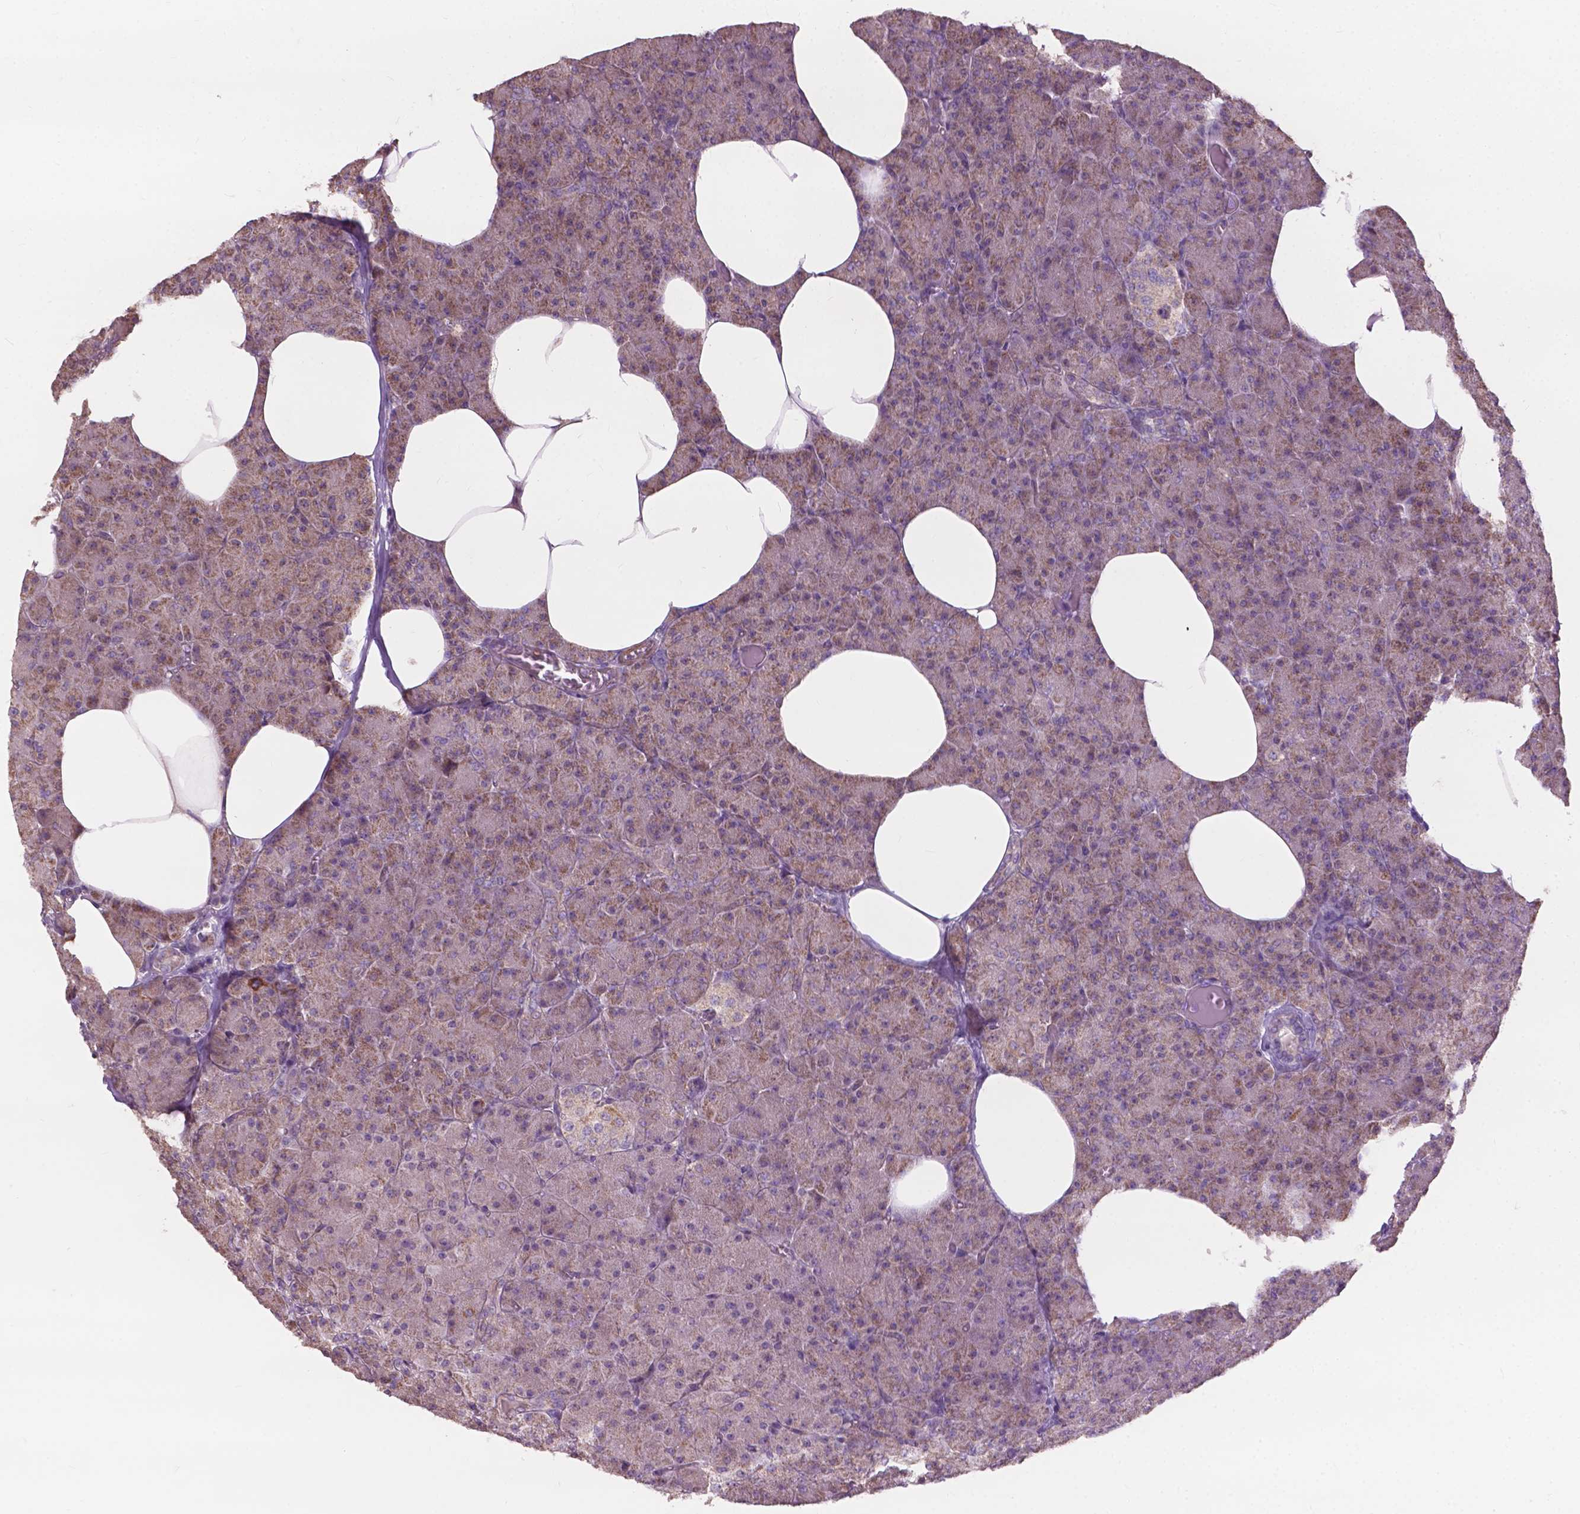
{"staining": {"intensity": "weak", "quantity": ">75%", "location": "cytoplasmic/membranous"}, "tissue": "pancreas", "cell_type": "Exocrine glandular cells", "image_type": "normal", "snomed": [{"axis": "morphology", "description": "Normal tissue, NOS"}, {"axis": "topography", "description": "Pancreas"}], "caption": "Protein expression analysis of normal pancreas shows weak cytoplasmic/membranous positivity in about >75% of exocrine glandular cells.", "gene": "NDUFA10", "patient": {"sex": "female", "age": 45}}